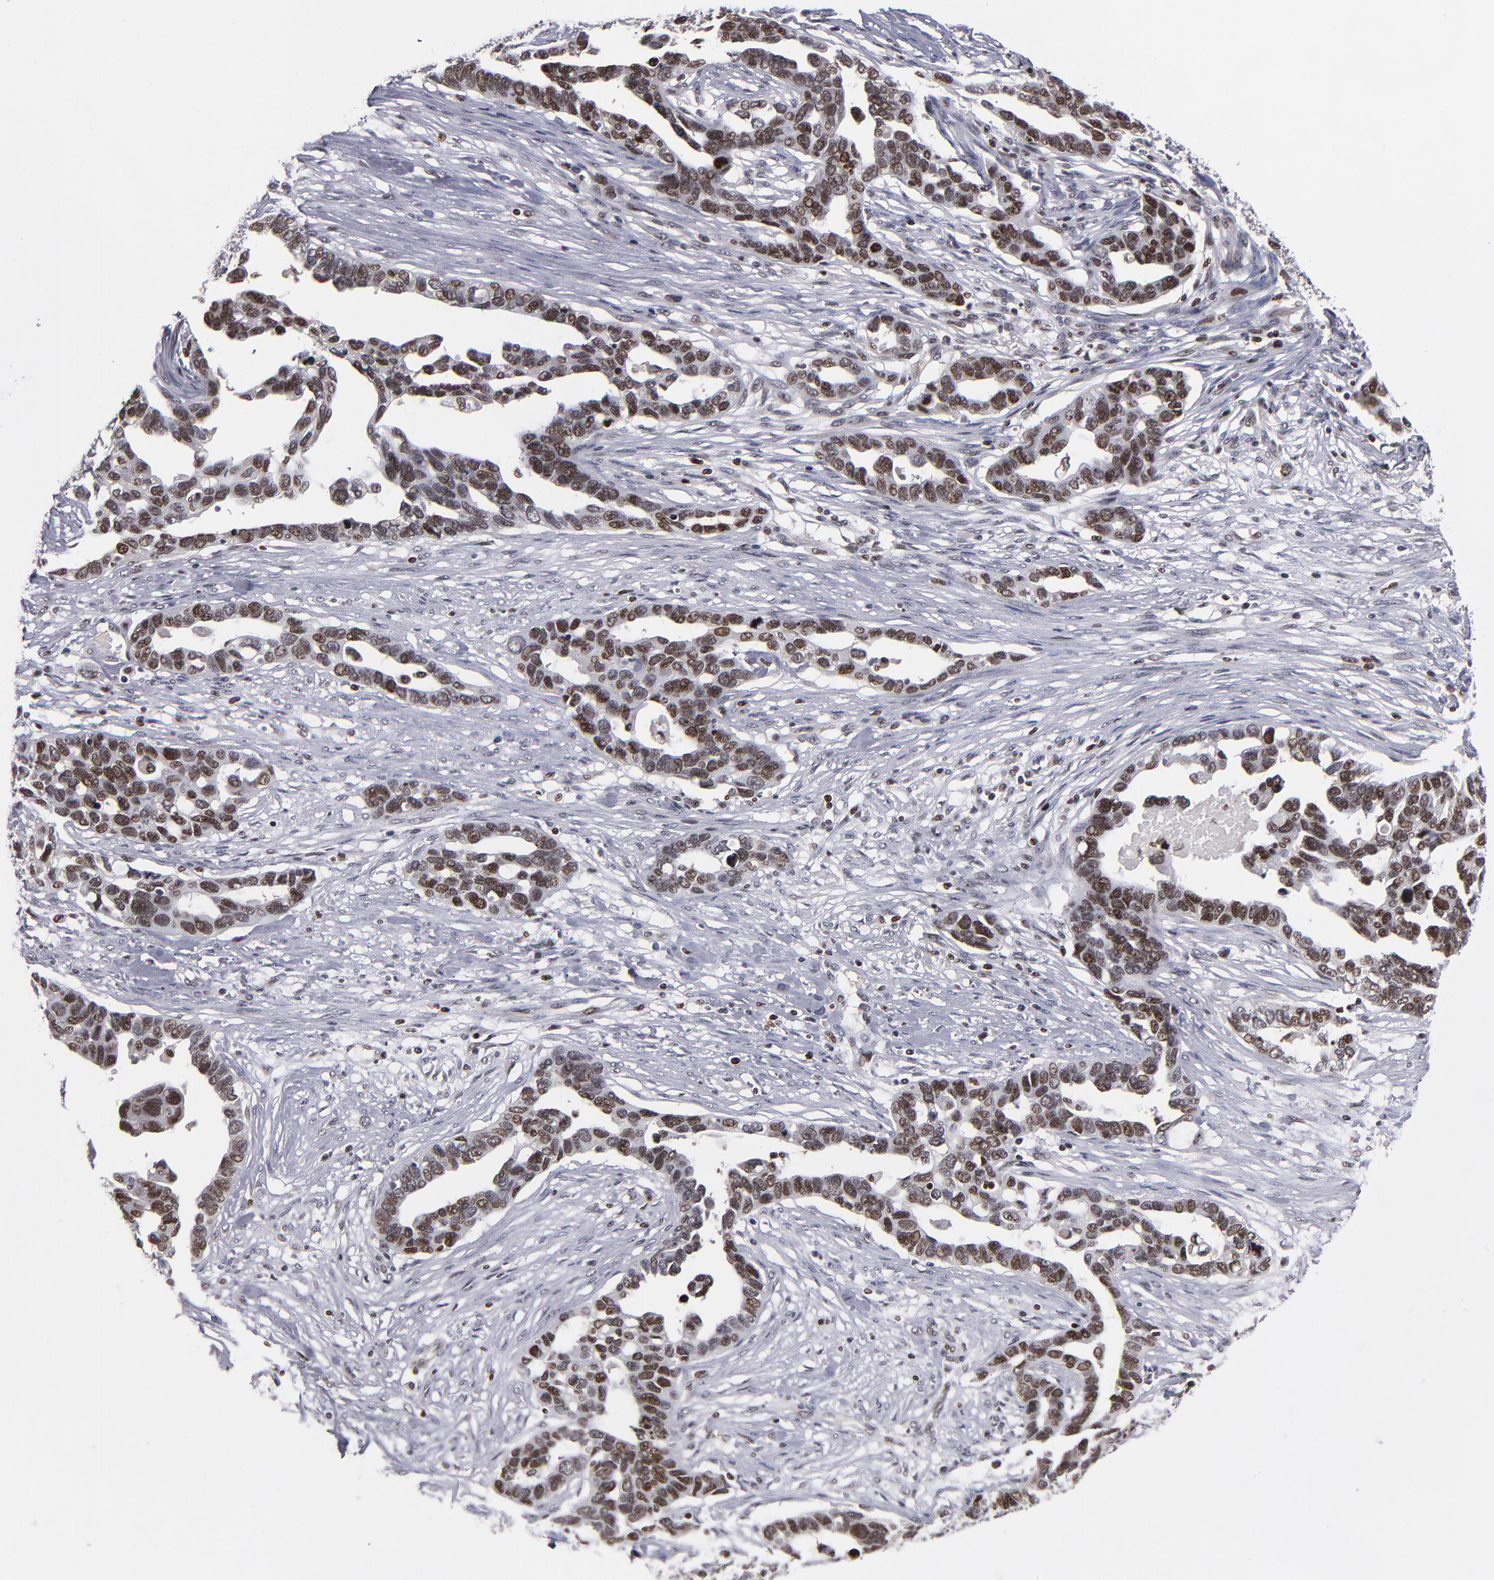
{"staining": {"intensity": "moderate", "quantity": ">75%", "location": "nuclear"}, "tissue": "ovarian cancer", "cell_type": "Tumor cells", "image_type": "cancer", "snomed": [{"axis": "morphology", "description": "Cystadenocarcinoma, serous, NOS"}, {"axis": "topography", "description": "Ovary"}], "caption": "Brown immunohistochemical staining in serous cystadenocarcinoma (ovarian) reveals moderate nuclear positivity in approximately >75% of tumor cells. (brown staining indicates protein expression, while blue staining denotes nuclei).", "gene": "KDM6A", "patient": {"sex": "female", "age": 54}}